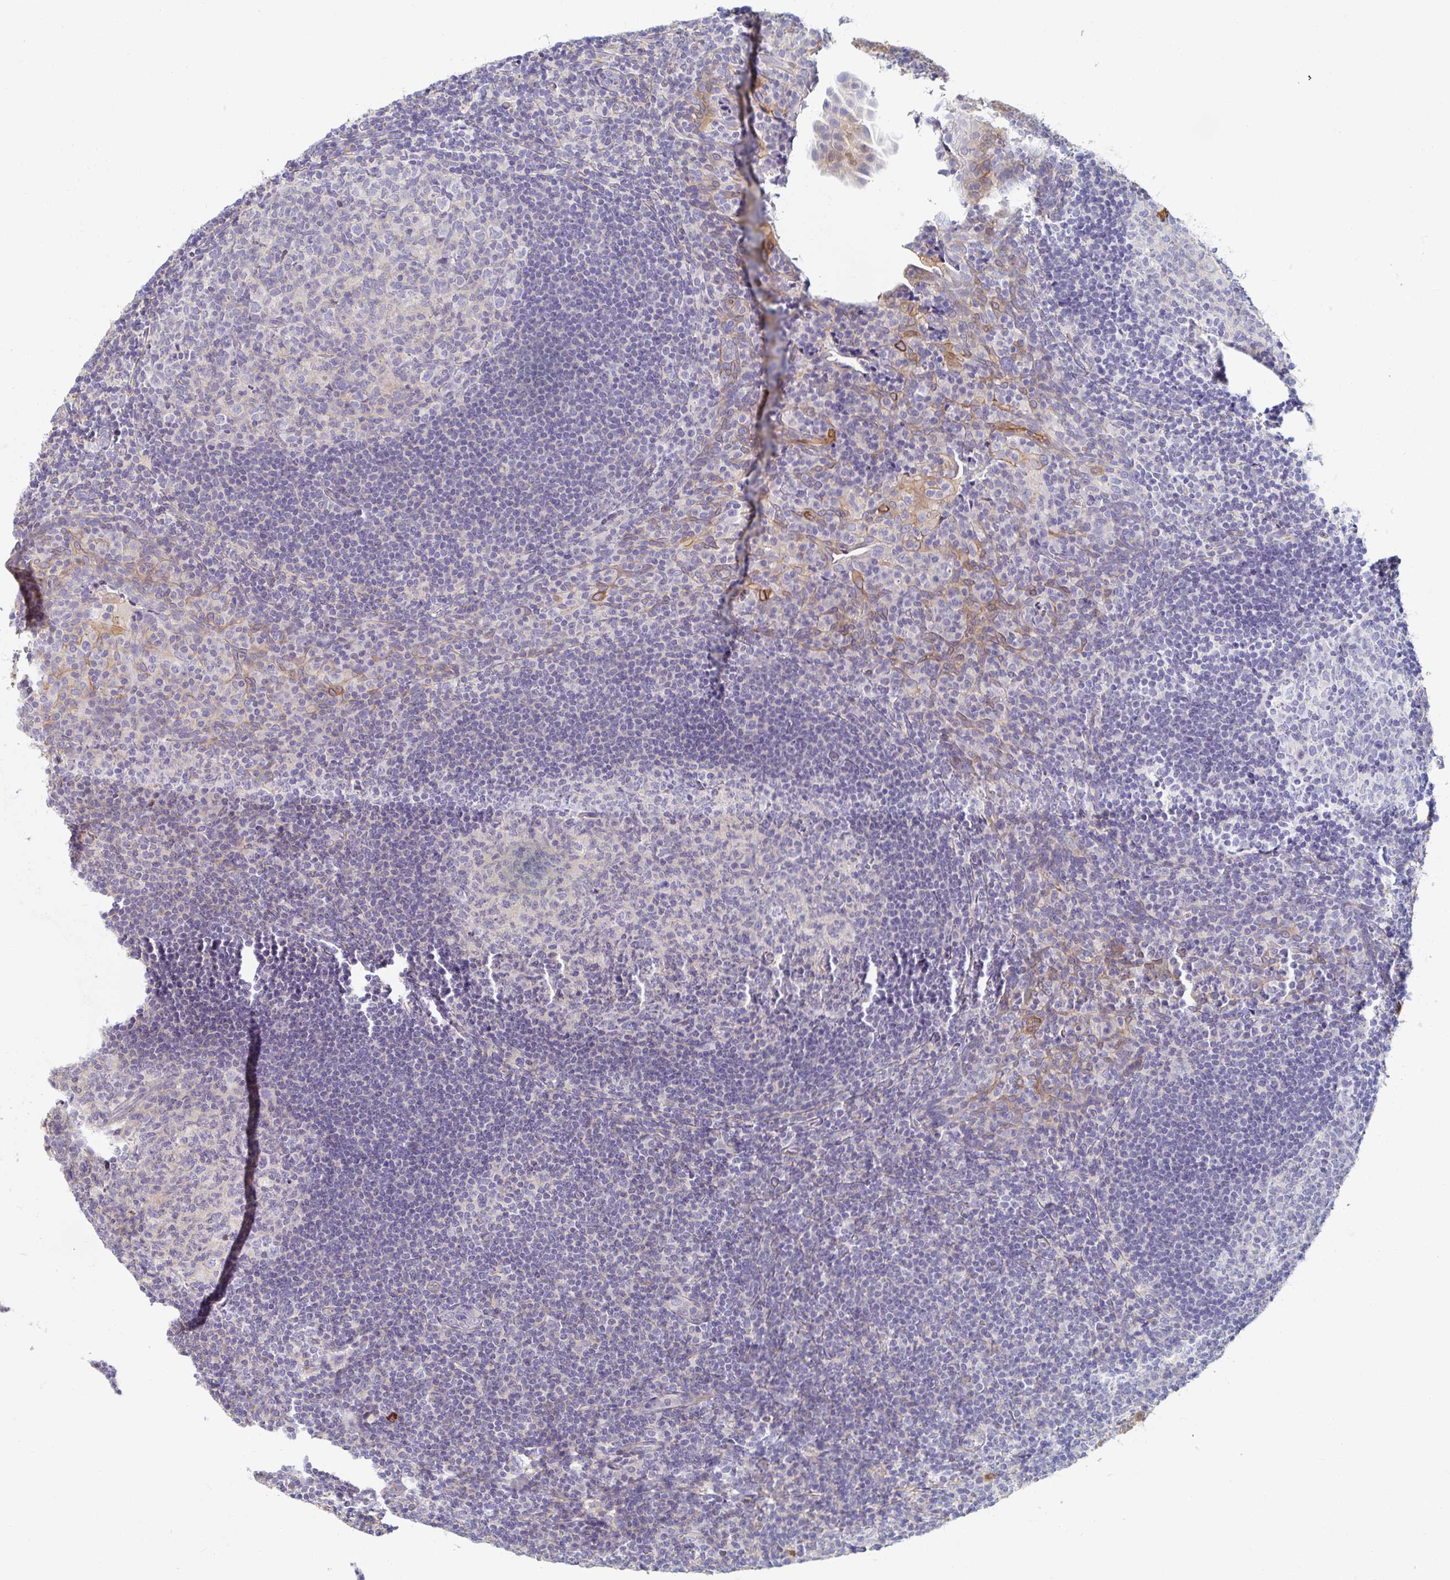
{"staining": {"intensity": "negative", "quantity": "none", "location": "none"}, "tissue": "tonsil", "cell_type": "Germinal center cells", "image_type": "normal", "snomed": [{"axis": "morphology", "description": "Normal tissue, NOS"}, {"axis": "topography", "description": "Tonsil"}], "caption": "An image of tonsil stained for a protein shows no brown staining in germinal center cells.", "gene": "MYLK2", "patient": {"sex": "male", "age": 17}}